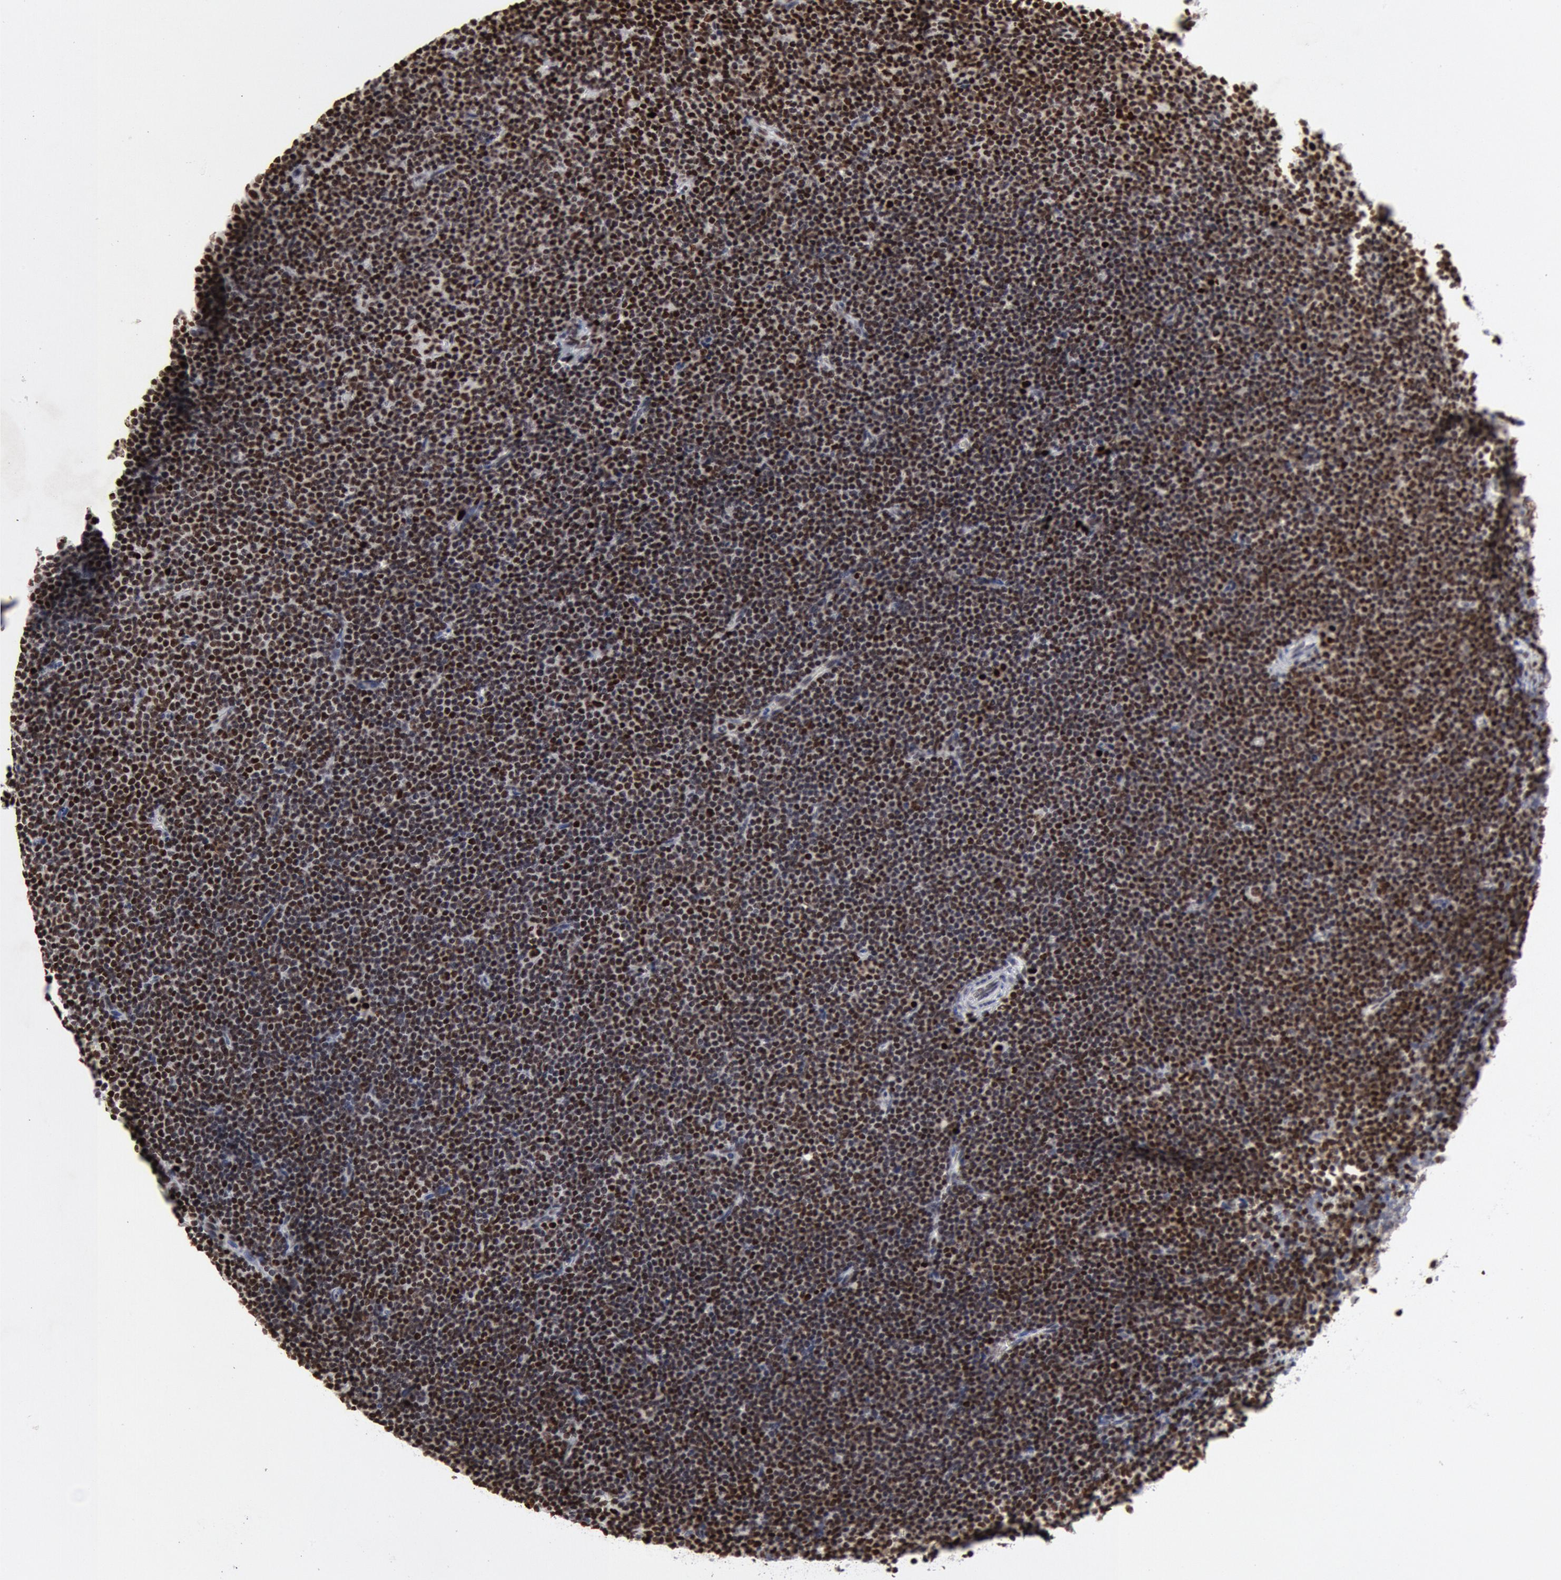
{"staining": {"intensity": "strong", "quantity": ">75%", "location": "nuclear"}, "tissue": "lymphoma", "cell_type": "Tumor cells", "image_type": "cancer", "snomed": [{"axis": "morphology", "description": "Malignant lymphoma, non-Hodgkin's type, Low grade"}, {"axis": "topography", "description": "Lymph node"}], "caption": "A brown stain labels strong nuclear positivity of a protein in lymphoma tumor cells.", "gene": "SUB1", "patient": {"sex": "female", "age": 69}}